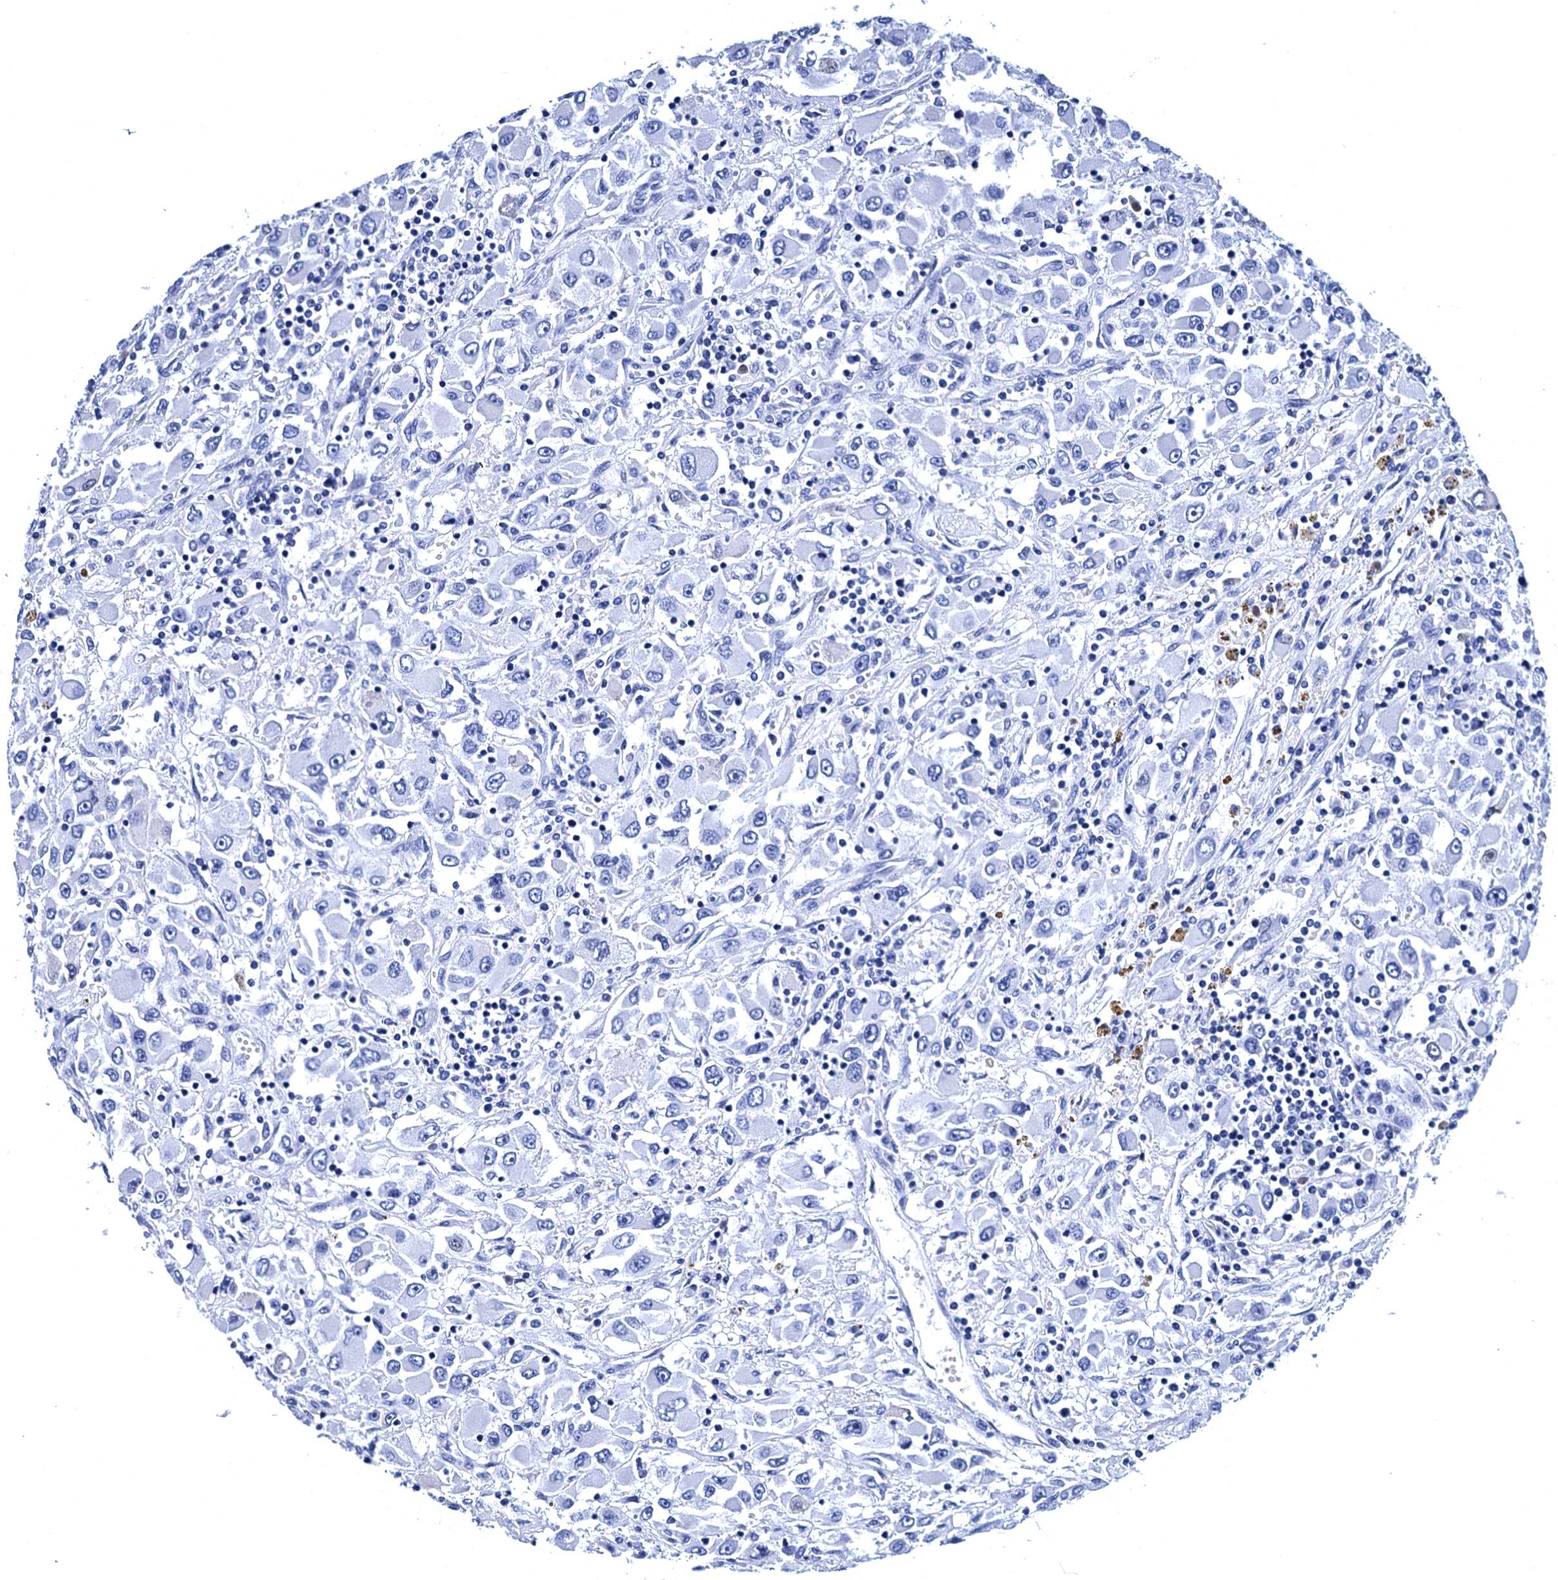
{"staining": {"intensity": "negative", "quantity": "none", "location": "none"}, "tissue": "renal cancer", "cell_type": "Tumor cells", "image_type": "cancer", "snomed": [{"axis": "morphology", "description": "Adenocarcinoma, NOS"}, {"axis": "topography", "description": "Kidney"}], "caption": "Immunohistochemical staining of renal cancer displays no significant staining in tumor cells. (DAB (3,3'-diaminobenzidine) IHC, high magnification).", "gene": "MYBPC3", "patient": {"sex": "female", "age": 52}}